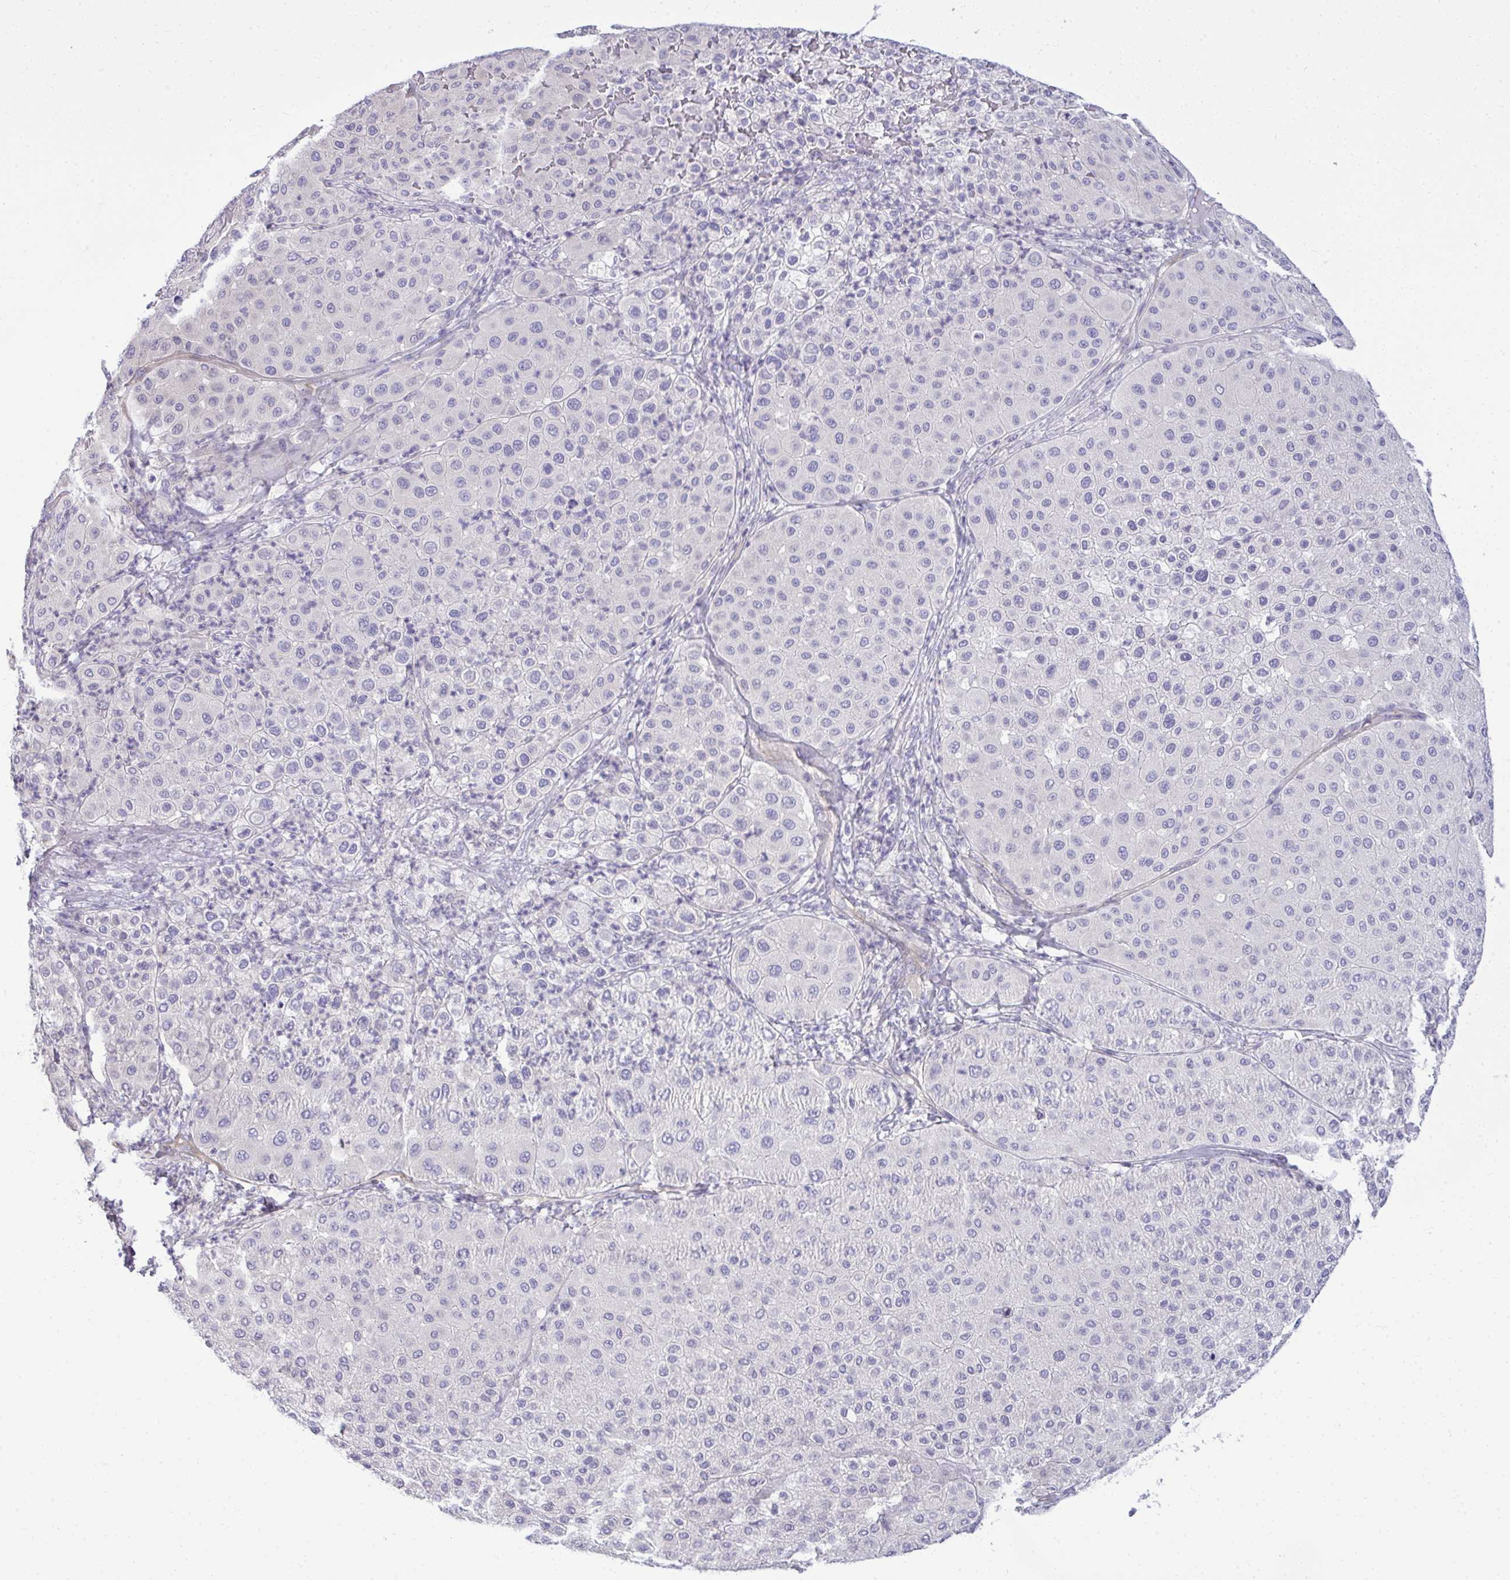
{"staining": {"intensity": "negative", "quantity": "none", "location": "none"}, "tissue": "melanoma", "cell_type": "Tumor cells", "image_type": "cancer", "snomed": [{"axis": "morphology", "description": "Malignant melanoma, Metastatic site"}, {"axis": "topography", "description": "Smooth muscle"}], "caption": "Tumor cells show no significant staining in melanoma. (DAB immunohistochemistry visualized using brightfield microscopy, high magnification).", "gene": "FUT10", "patient": {"sex": "male", "age": 41}}